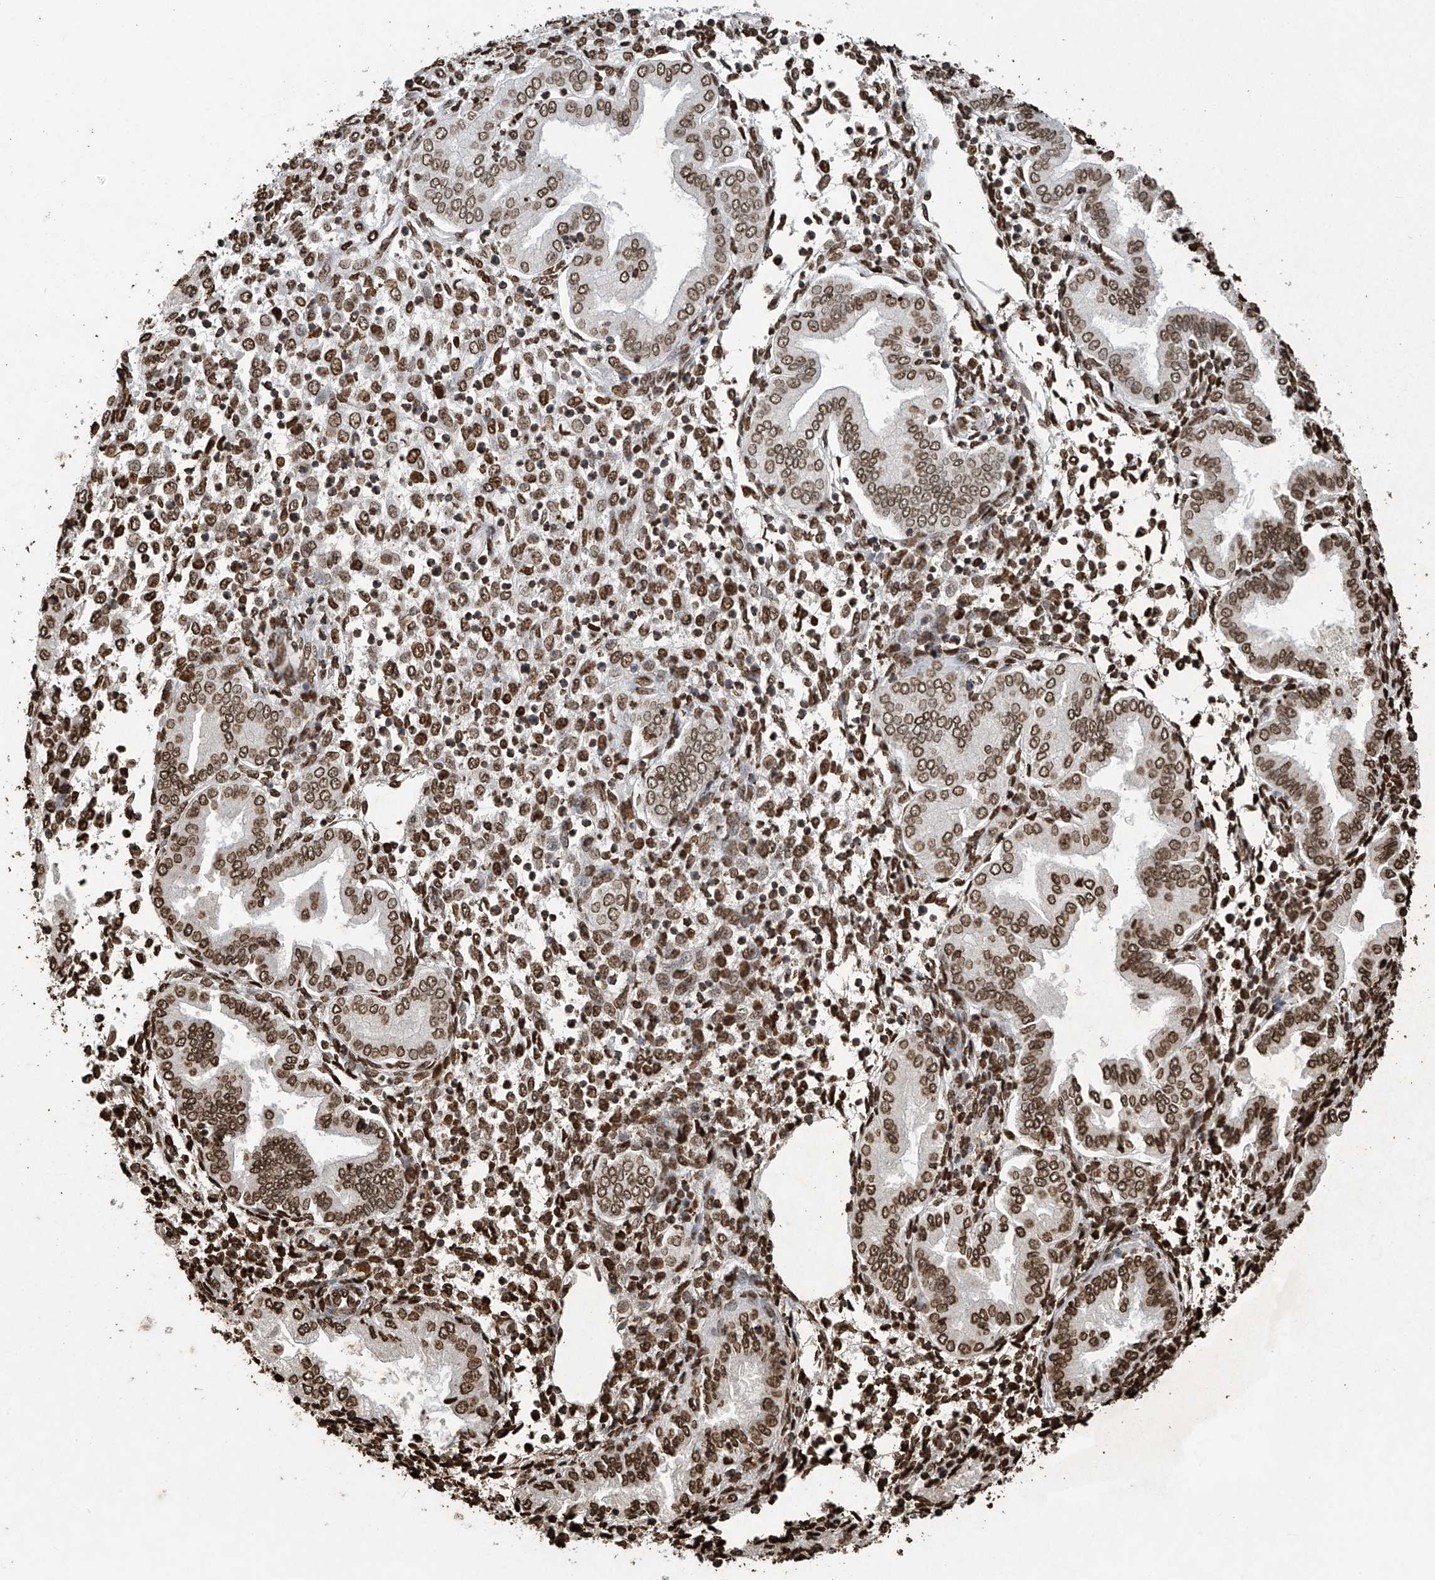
{"staining": {"intensity": "strong", "quantity": ">75%", "location": "nuclear"}, "tissue": "endometrium", "cell_type": "Cells in endometrial stroma", "image_type": "normal", "snomed": [{"axis": "morphology", "description": "Normal tissue, NOS"}, {"axis": "topography", "description": "Endometrium"}], "caption": "Endometrium stained with DAB (3,3'-diaminobenzidine) immunohistochemistry (IHC) shows high levels of strong nuclear positivity in about >75% of cells in endometrial stroma.", "gene": "H3", "patient": {"sex": "female", "age": 53}}